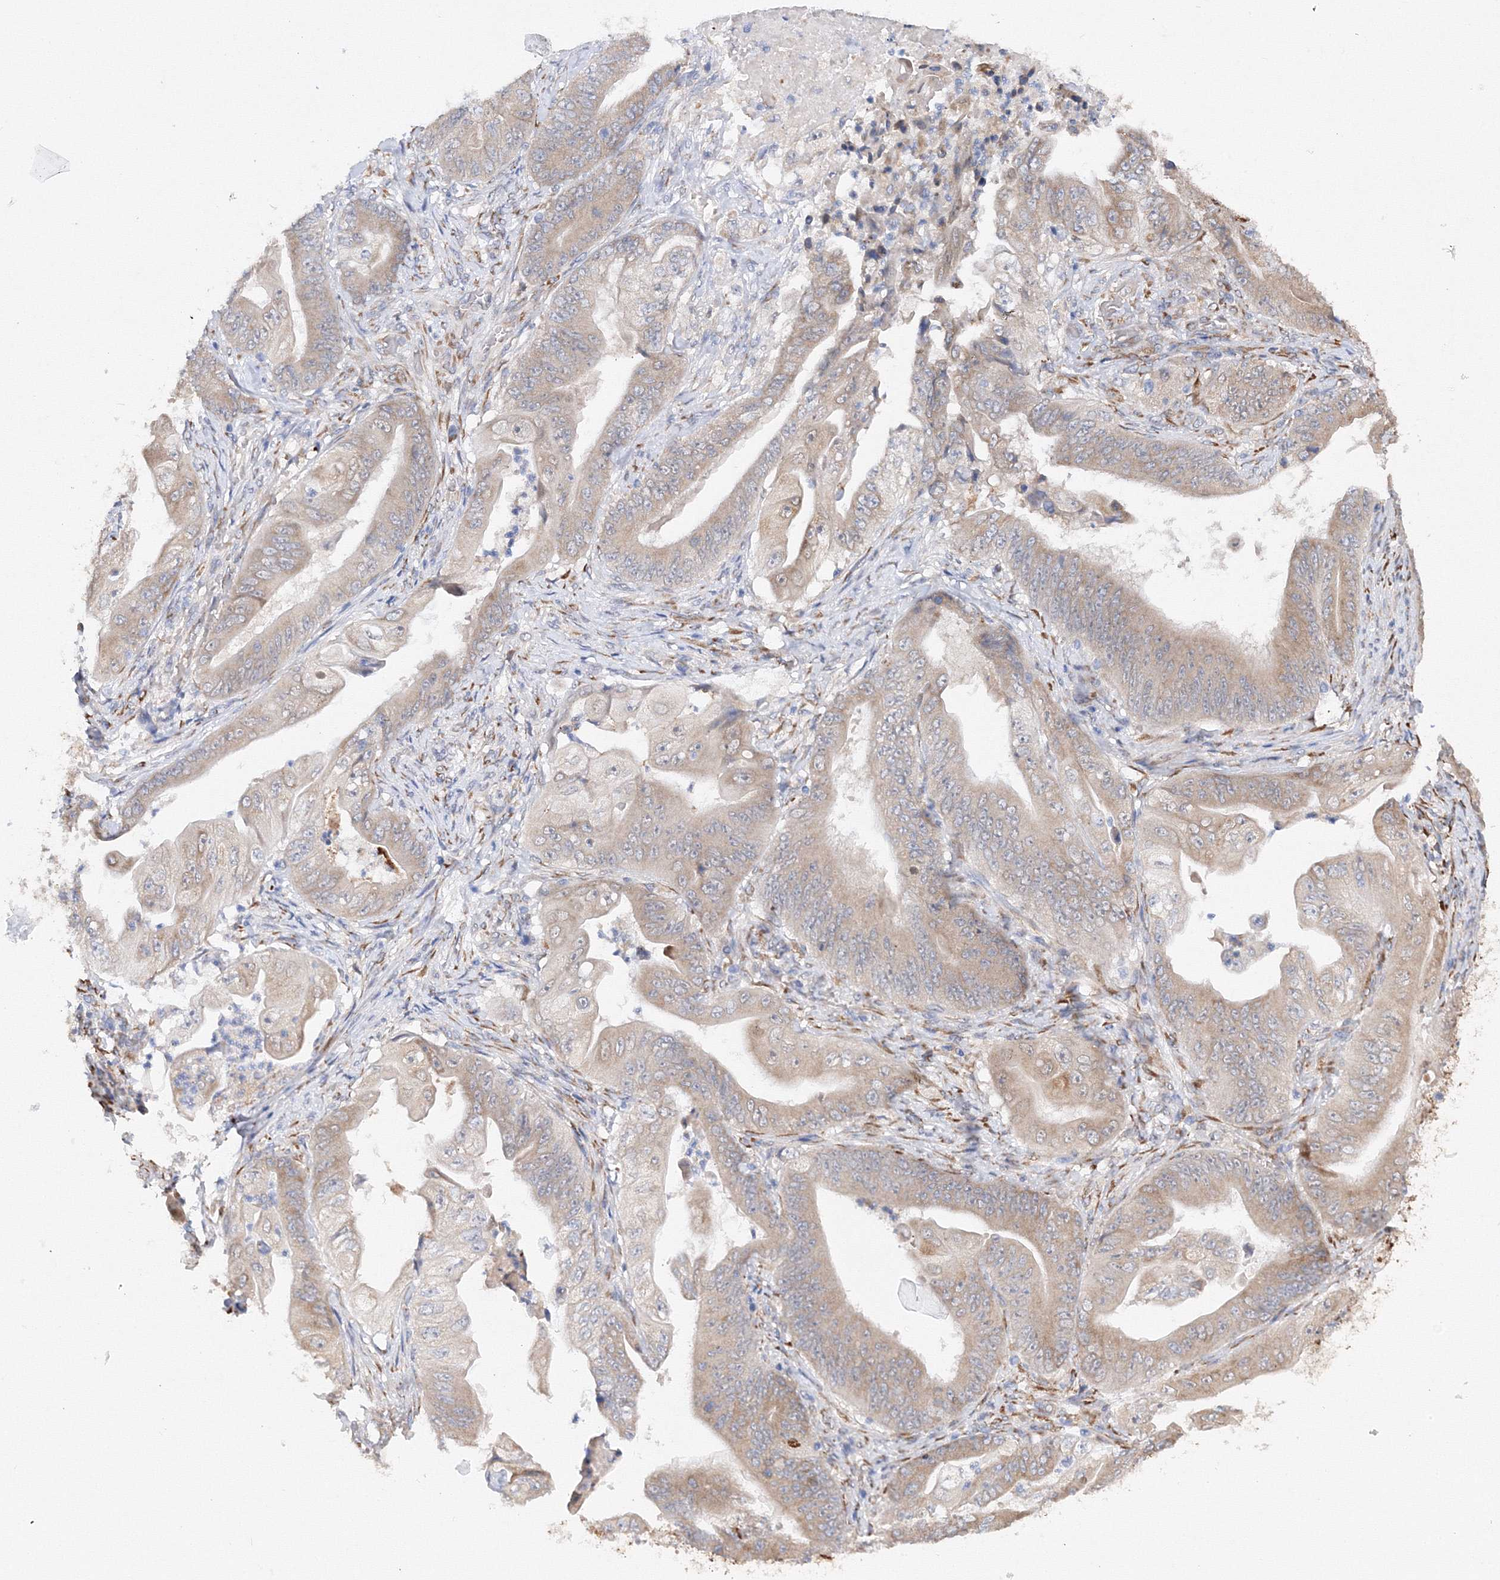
{"staining": {"intensity": "weak", "quantity": ">75%", "location": "cytoplasmic/membranous"}, "tissue": "stomach cancer", "cell_type": "Tumor cells", "image_type": "cancer", "snomed": [{"axis": "morphology", "description": "Adenocarcinoma, NOS"}, {"axis": "topography", "description": "Stomach"}], "caption": "The histopathology image displays a brown stain indicating the presence of a protein in the cytoplasmic/membranous of tumor cells in stomach cancer (adenocarcinoma). The staining was performed using DAB (3,3'-diaminobenzidine), with brown indicating positive protein expression. Nuclei are stained blue with hematoxylin.", "gene": "DIS3L2", "patient": {"sex": "female", "age": 73}}